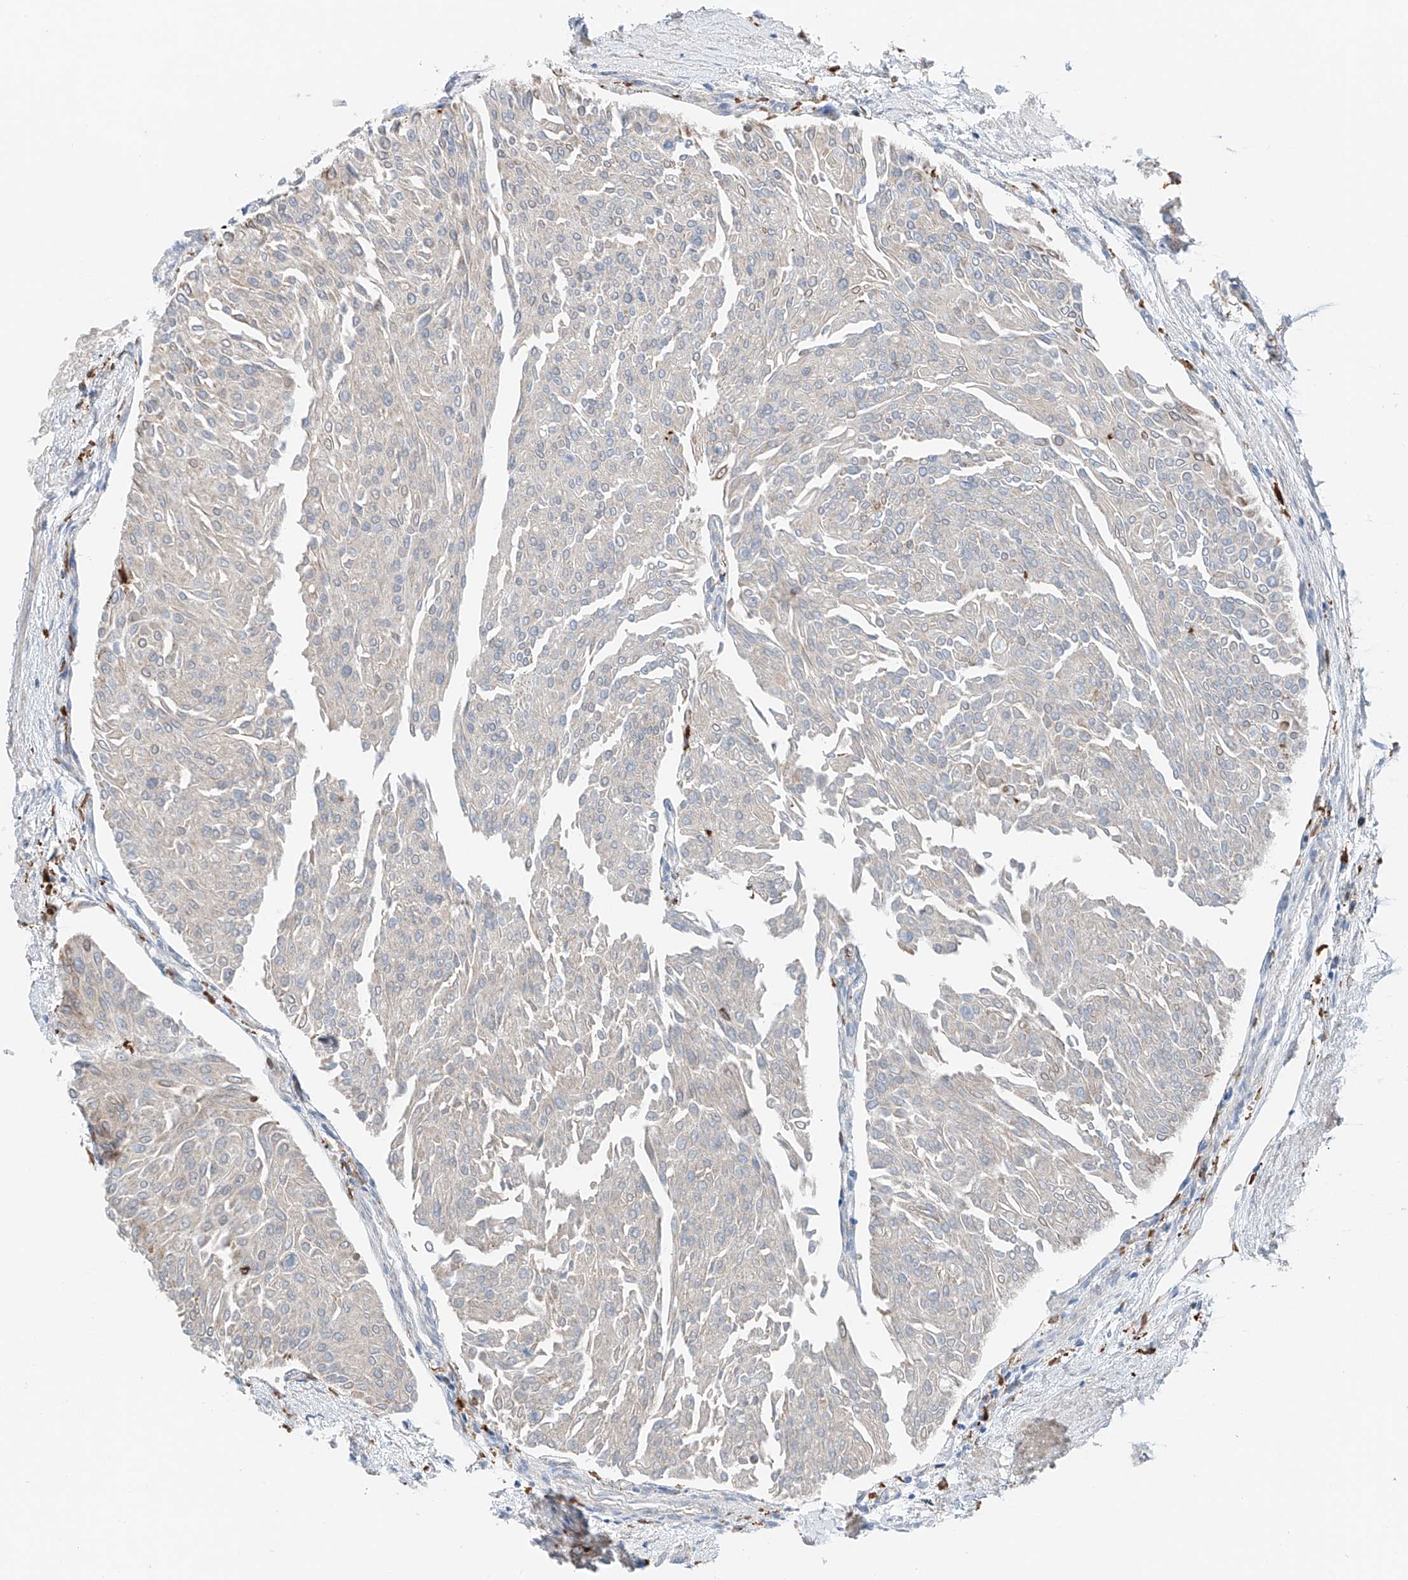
{"staining": {"intensity": "weak", "quantity": "<25%", "location": "cytoplasmic/membranous"}, "tissue": "urothelial cancer", "cell_type": "Tumor cells", "image_type": "cancer", "snomed": [{"axis": "morphology", "description": "Urothelial carcinoma, Low grade"}, {"axis": "topography", "description": "Urinary bladder"}], "caption": "The immunohistochemistry (IHC) micrograph has no significant expression in tumor cells of urothelial cancer tissue.", "gene": "TBXAS1", "patient": {"sex": "male", "age": 67}}